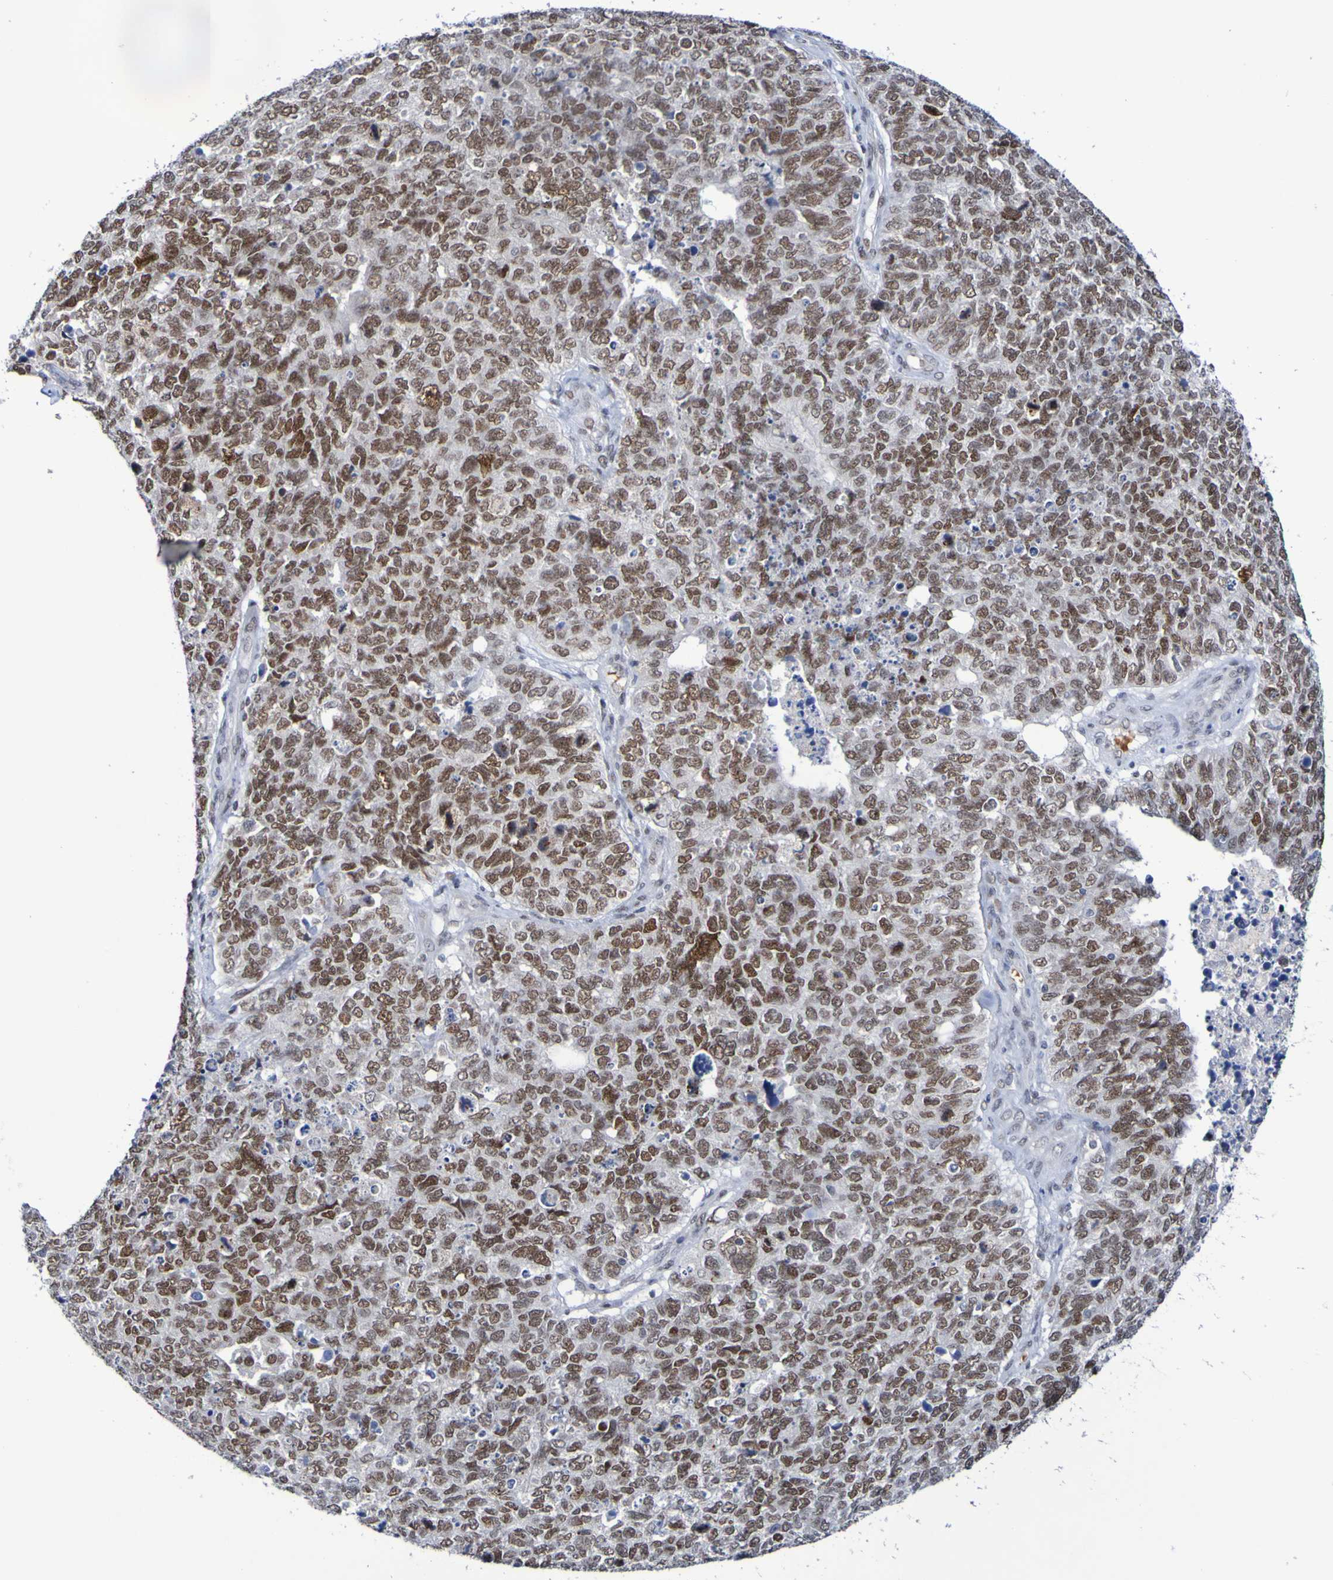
{"staining": {"intensity": "moderate", "quantity": ">75%", "location": "nuclear"}, "tissue": "cervical cancer", "cell_type": "Tumor cells", "image_type": "cancer", "snomed": [{"axis": "morphology", "description": "Squamous cell carcinoma, NOS"}, {"axis": "topography", "description": "Cervix"}], "caption": "Tumor cells show medium levels of moderate nuclear positivity in about >75% of cells in human cervical cancer.", "gene": "PCGF1", "patient": {"sex": "female", "age": 63}}